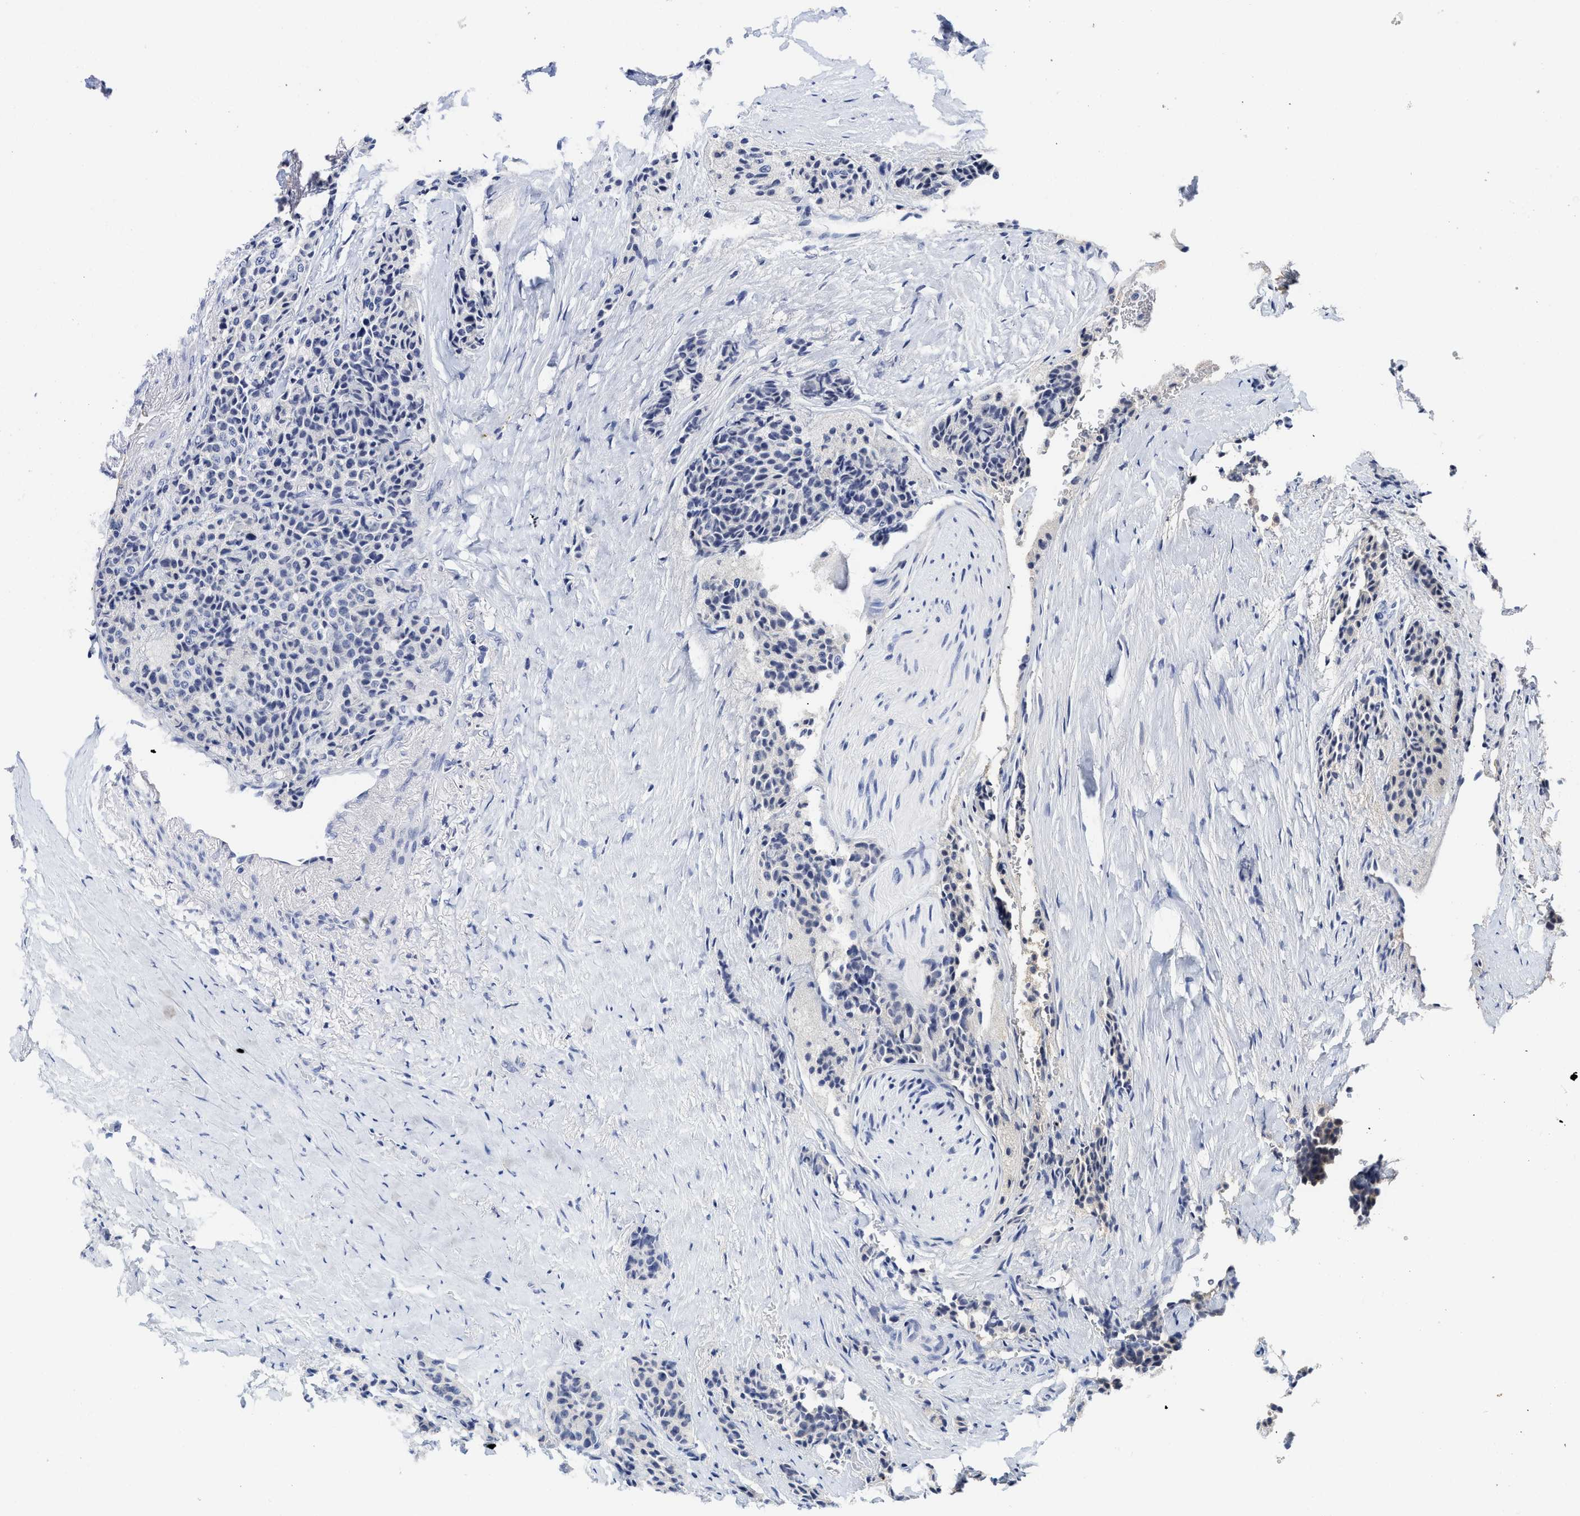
{"staining": {"intensity": "negative", "quantity": "none", "location": "none"}, "tissue": "carcinoid", "cell_type": "Tumor cells", "image_type": "cancer", "snomed": [{"axis": "morphology", "description": "Carcinoid, malignant, NOS"}, {"axis": "topography", "description": "Colon"}], "caption": "A histopathology image of carcinoid stained for a protein demonstrates no brown staining in tumor cells.", "gene": "C2", "patient": {"sex": "female", "age": 61}}